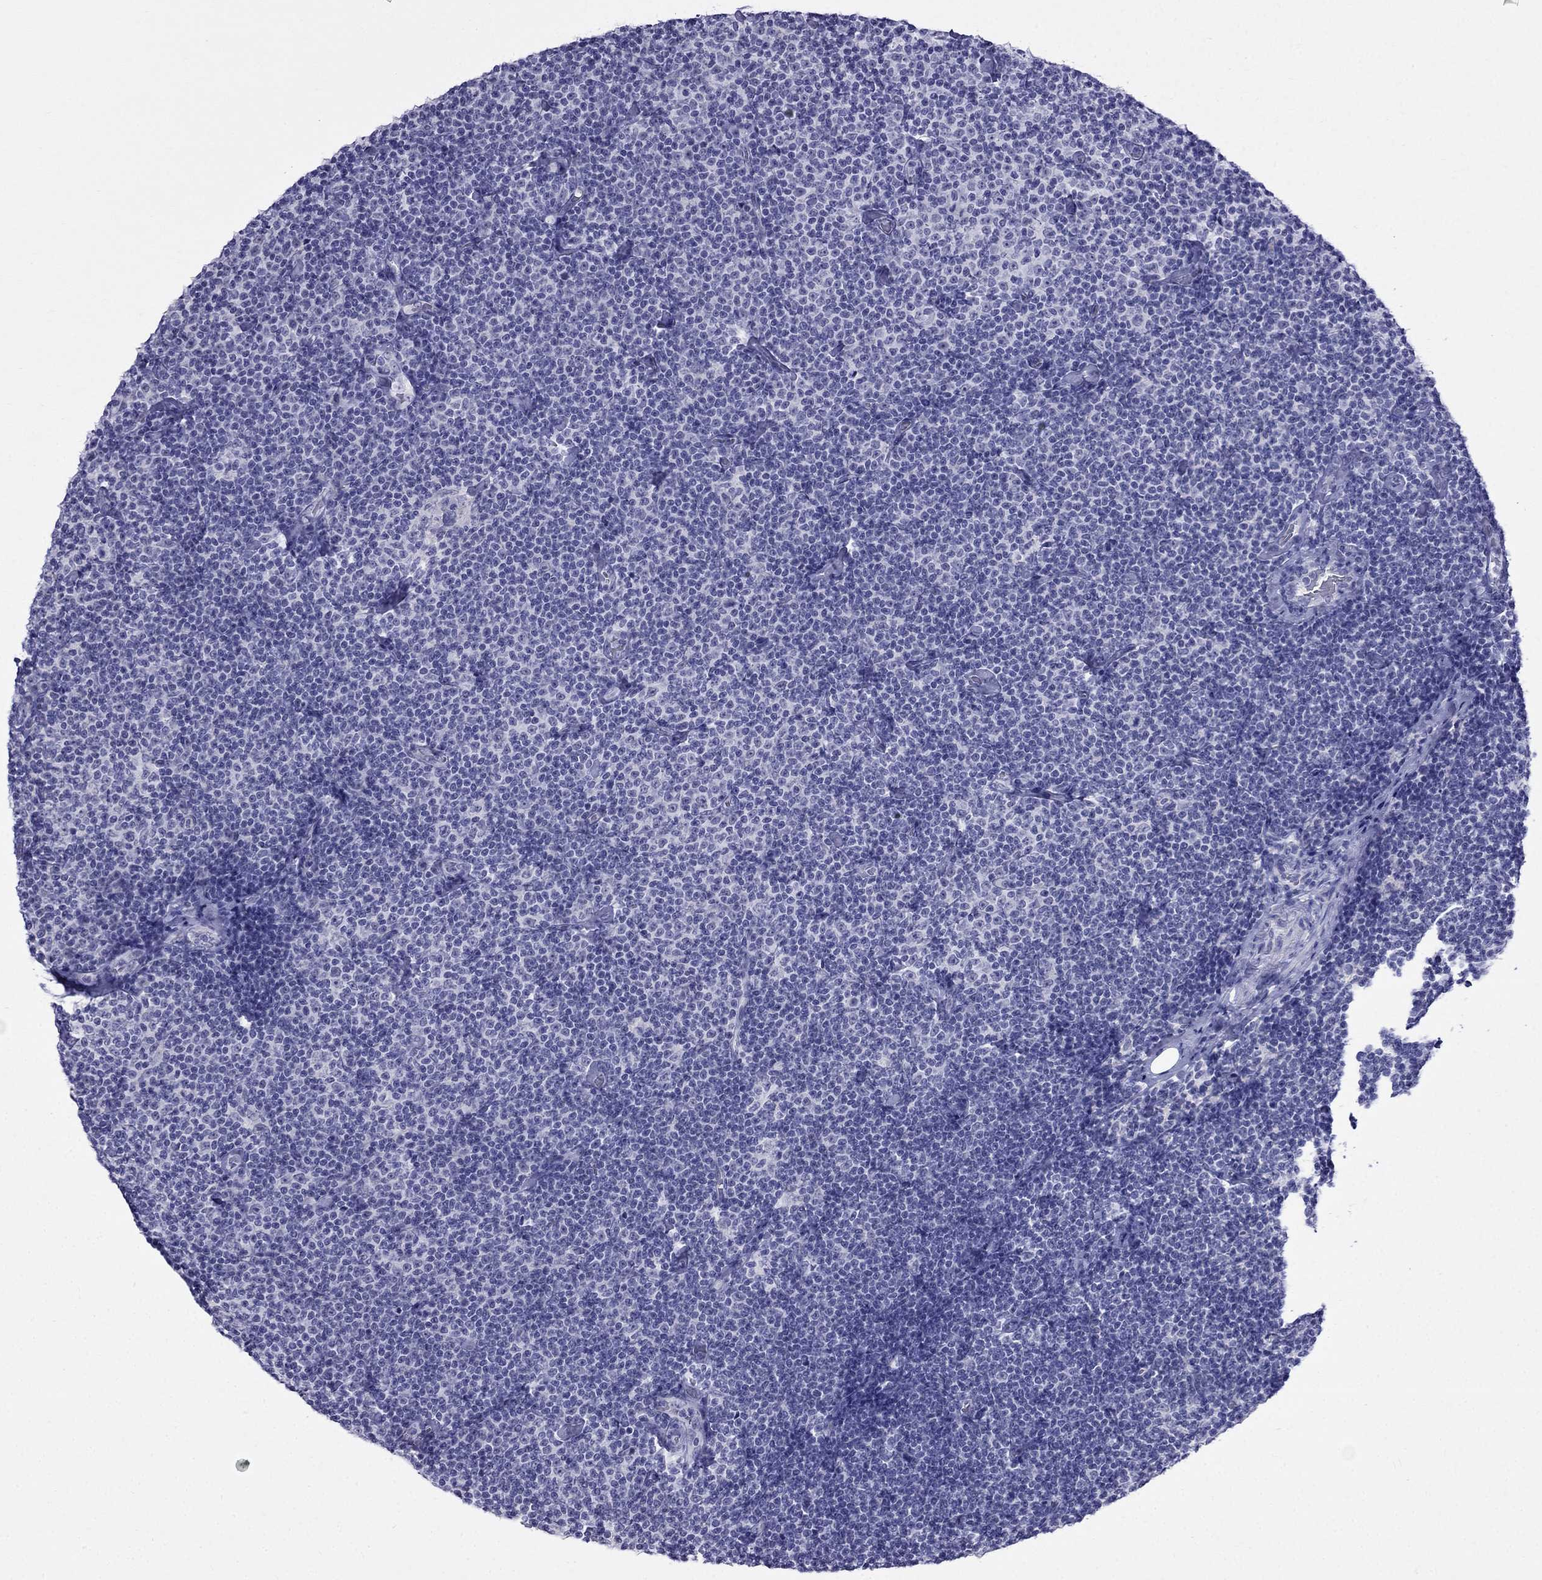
{"staining": {"intensity": "negative", "quantity": "none", "location": "none"}, "tissue": "lymphoma", "cell_type": "Tumor cells", "image_type": "cancer", "snomed": [{"axis": "morphology", "description": "Malignant lymphoma, non-Hodgkin's type, Low grade"}, {"axis": "topography", "description": "Lymph node"}], "caption": "The immunohistochemistry (IHC) photomicrograph has no significant staining in tumor cells of low-grade malignant lymphoma, non-Hodgkin's type tissue.", "gene": "MGP", "patient": {"sex": "male", "age": 81}}